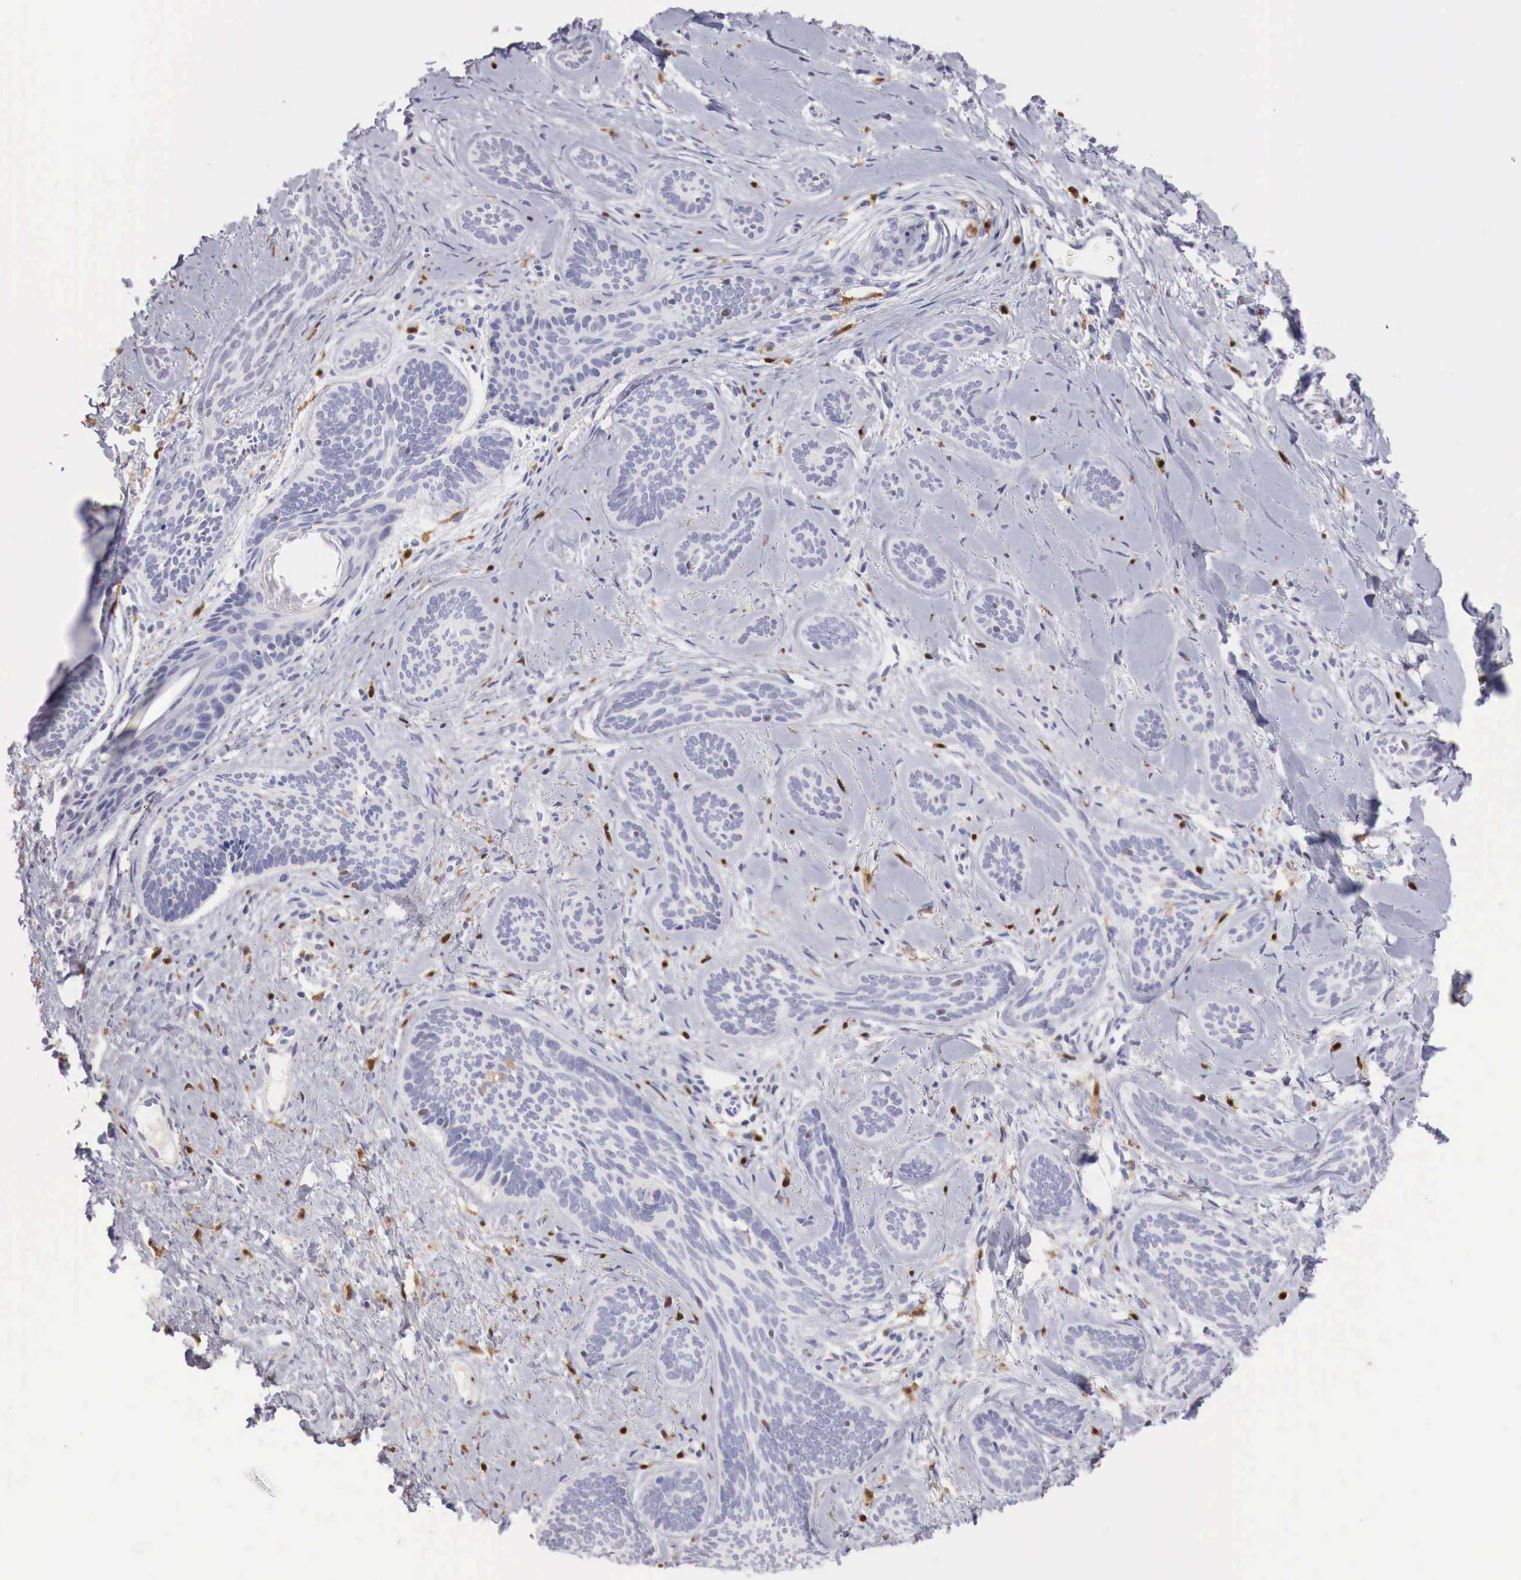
{"staining": {"intensity": "negative", "quantity": "none", "location": "none"}, "tissue": "skin cancer", "cell_type": "Tumor cells", "image_type": "cancer", "snomed": [{"axis": "morphology", "description": "Basal cell carcinoma"}, {"axis": "topography", "description": "Skin"}], "caption": "Image shows no significant protein positivity in tumor cells of skin cancer.", "gene": "RENBP", "patient": {"sex": "female", "age": 81}}